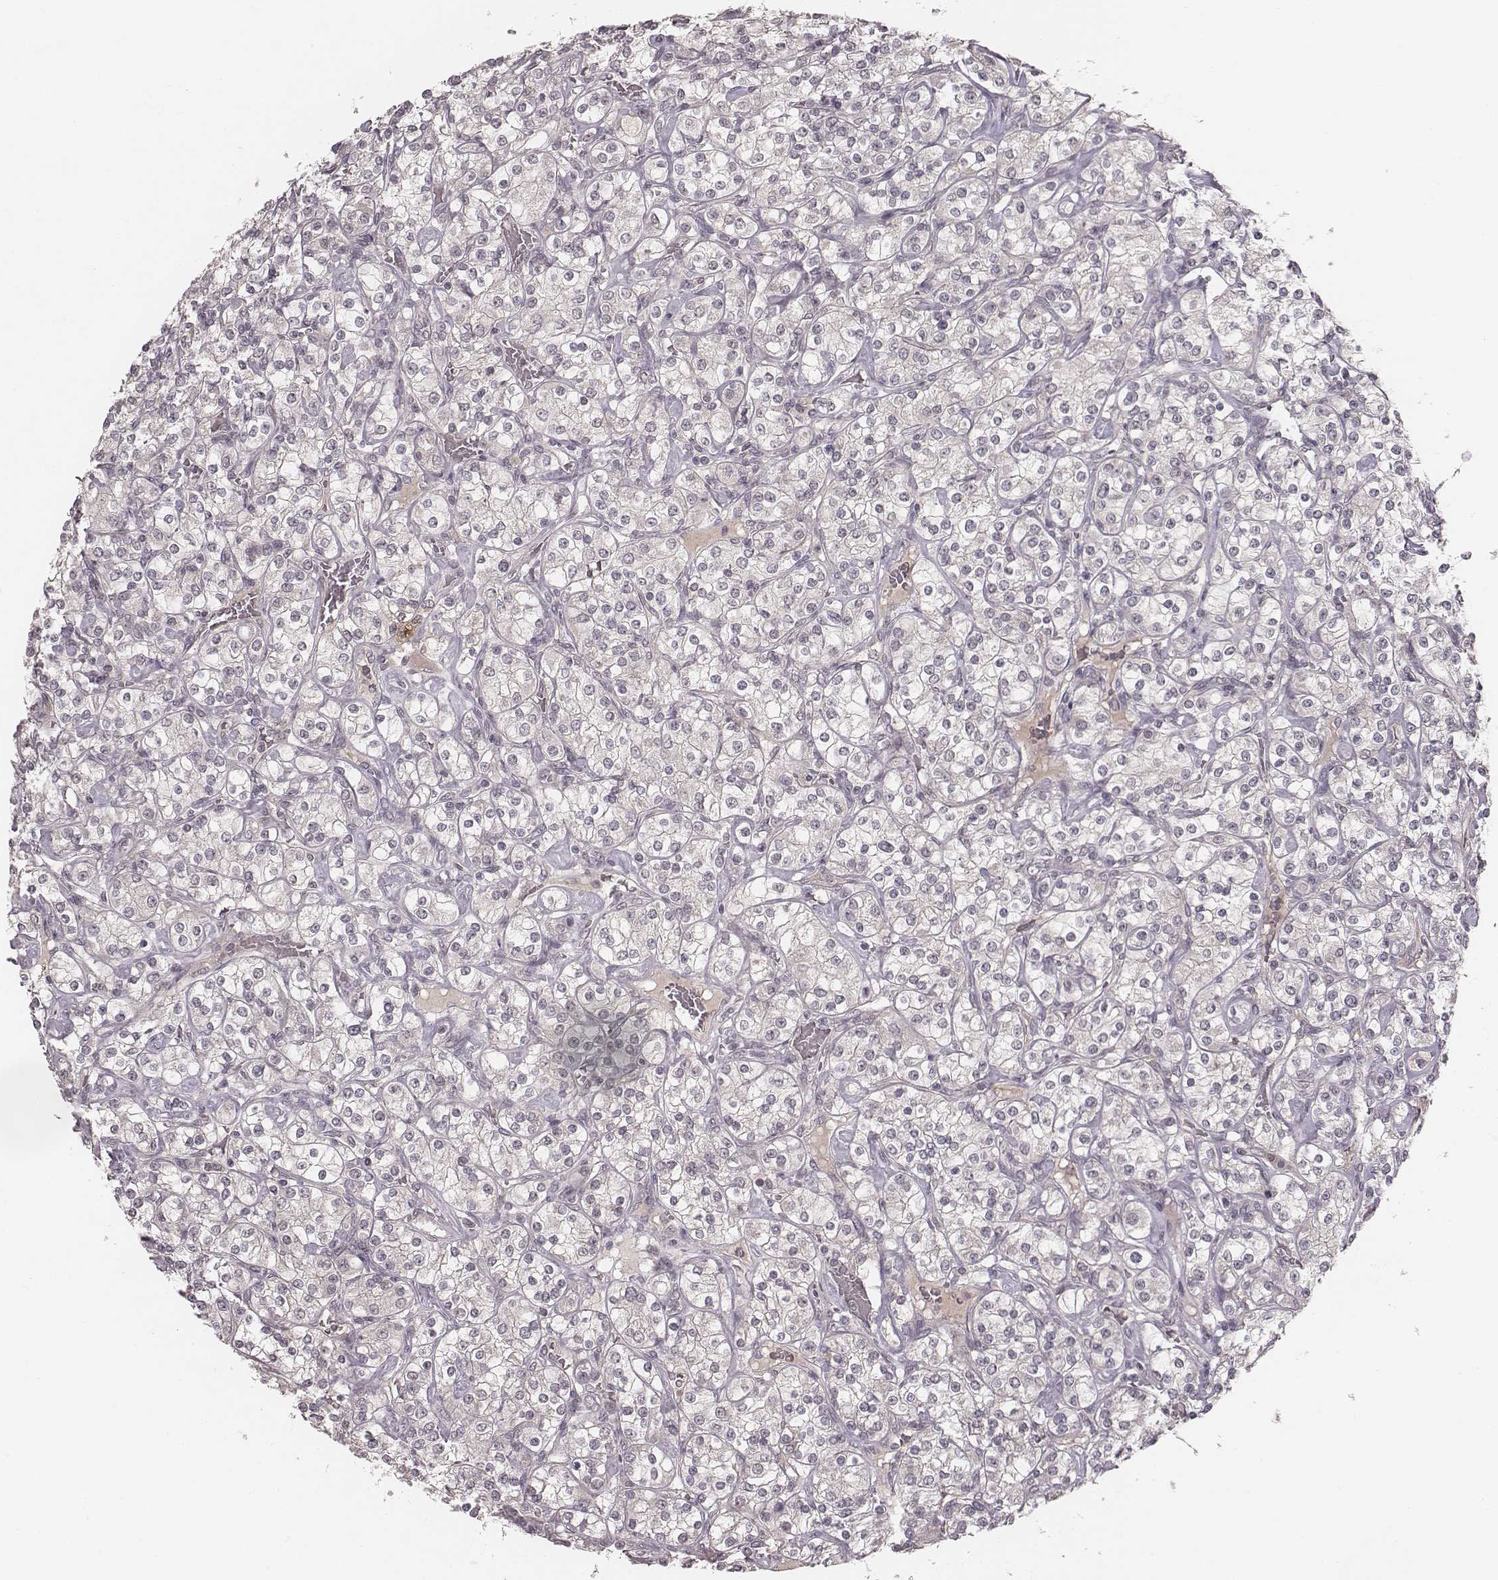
{"staining": {"intensity": "negative", "quantity": "none", "location": "none"}, "tissue": "renal cancer", "cell_type": "Tumor cells", "image_type": "cancer", "snomed": [{"axis": "morphology", "description": "Adenocarcinoma, NOS"}, {"axis": "topography", "description": "Kidney"}], "caption": "Human renal adenocarcinoma stained for a protein using immunohistochemistry (IHC) reveals no staining in tumor cells.", "gene": "LY6K", "patient": {"sex": "male", "age": 77}}